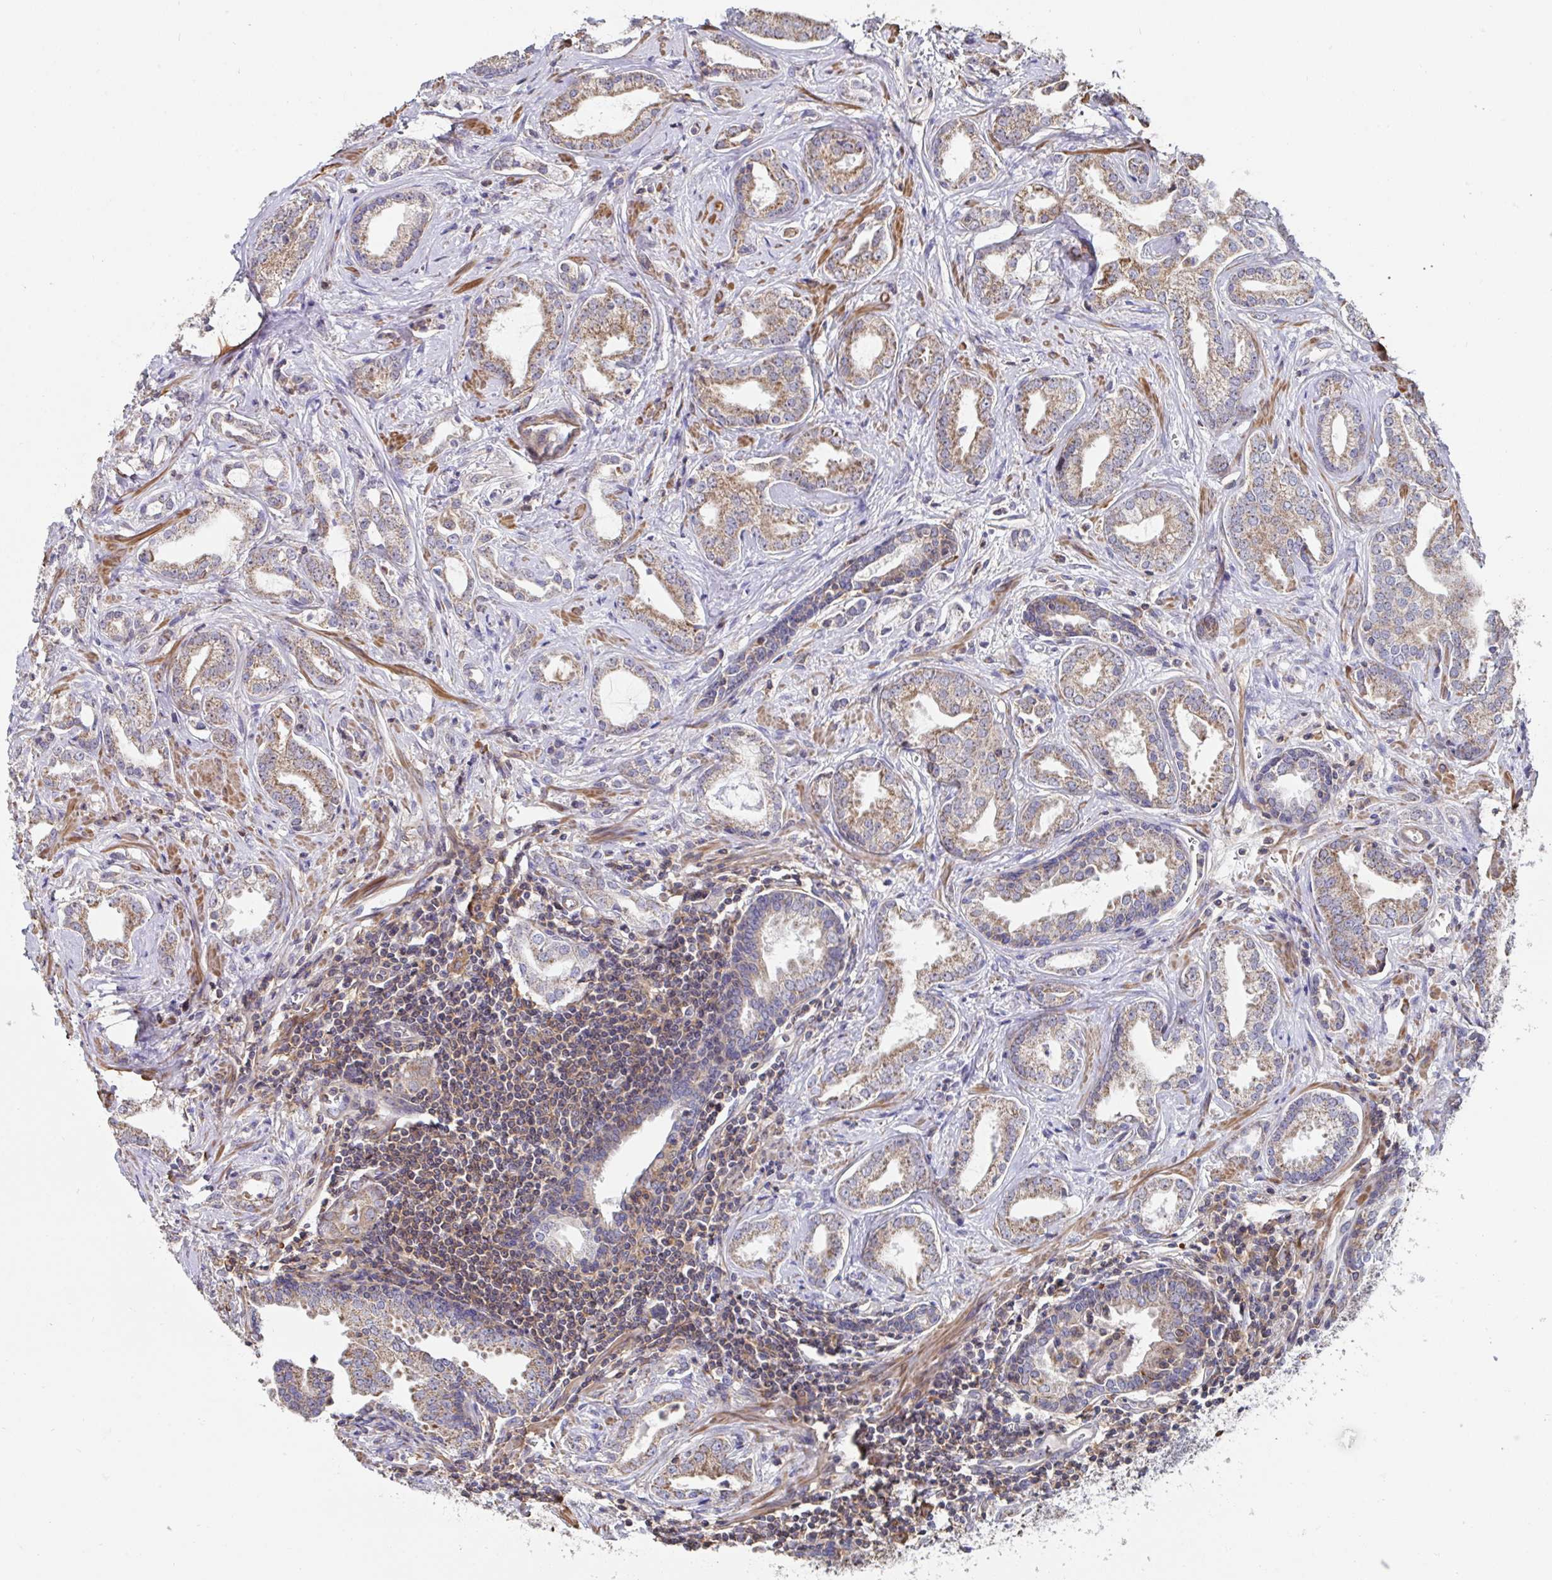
{"staining": {"intensity": "moderate", "quantity": ">75%", "location": "cytoplasmic/membranous"}, "tissue": "prostate cancer", "cell_type": "Tumor cells", "image_type": "cancer", "snomed": [{"axis": "morphology", "description": "Adenocarcinoma, Medium grade"}, {"axis": "topography", "description": "Prostate"}], "caption": "A medium amount of moderate cytoplasmic/membranous positivity is present in approximately >75% of tumor cells in prostate cancer (medium-grade adenocarcinoma) tissue. The staining is performed using DAB brown chromogen to label protein expression. The nuclei are counter-stained blue using hematoxylin.", "gene": "DZANK1", "patient": {"sex": "male", "age": 57}}